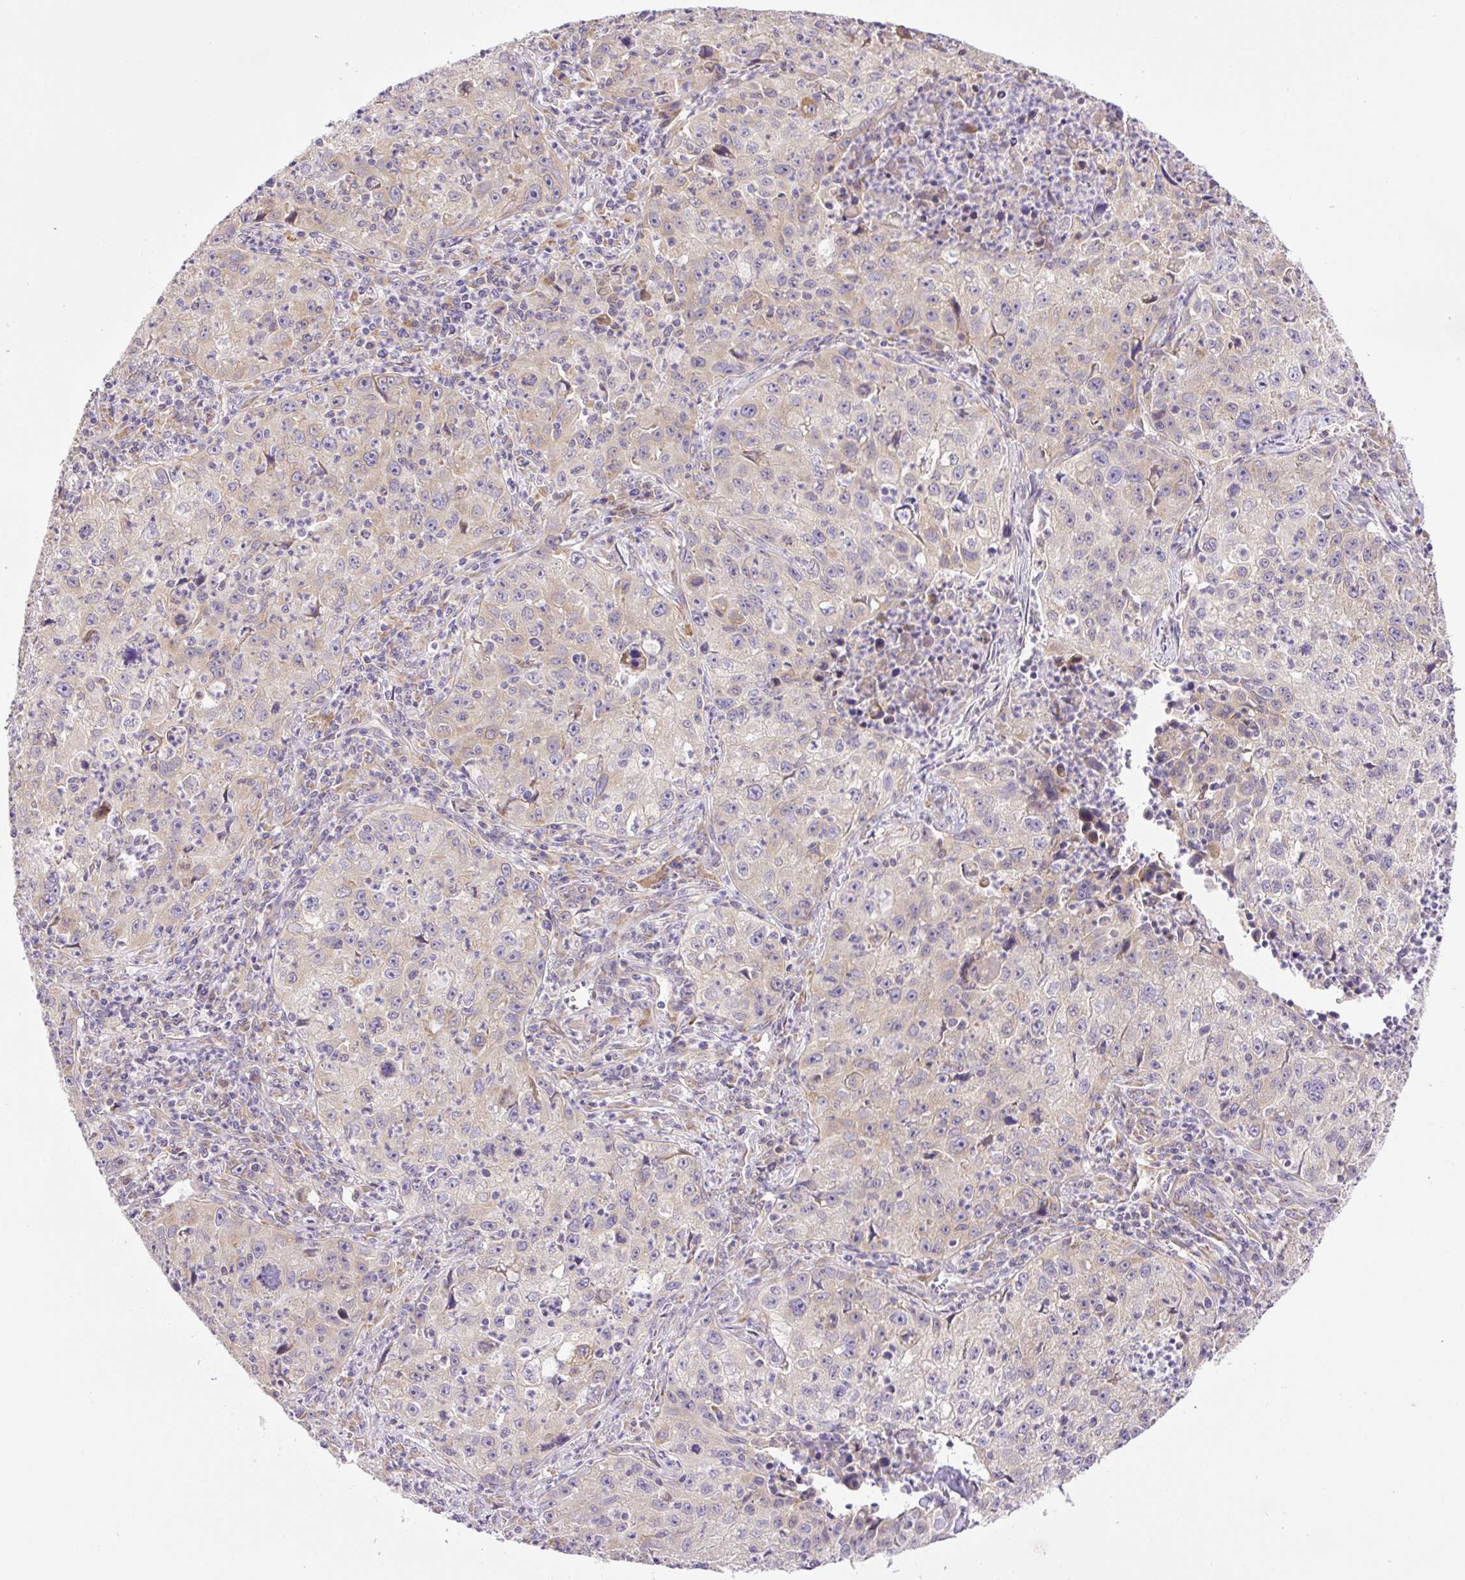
{"staining": {"intensity": "weak", "quantity": "25%-75%", "location": "cytoplasmic/membranous"}, "tissue": "lung cancer", "cell_type": "Tumor cells", "image_type": "cancer", "snomed": [{"axis": "morphology", "description": "Squamous cell carcinoma, NOS"}, {"axis": "topography", "description": "Lung"}], "caption": "A brown stain shows weak cytoplasmic/membranous expression of a protein in human lung cancer tumor cells.", "gene": "POFUT1", "patient": {"sex": "male", "age": 71}}